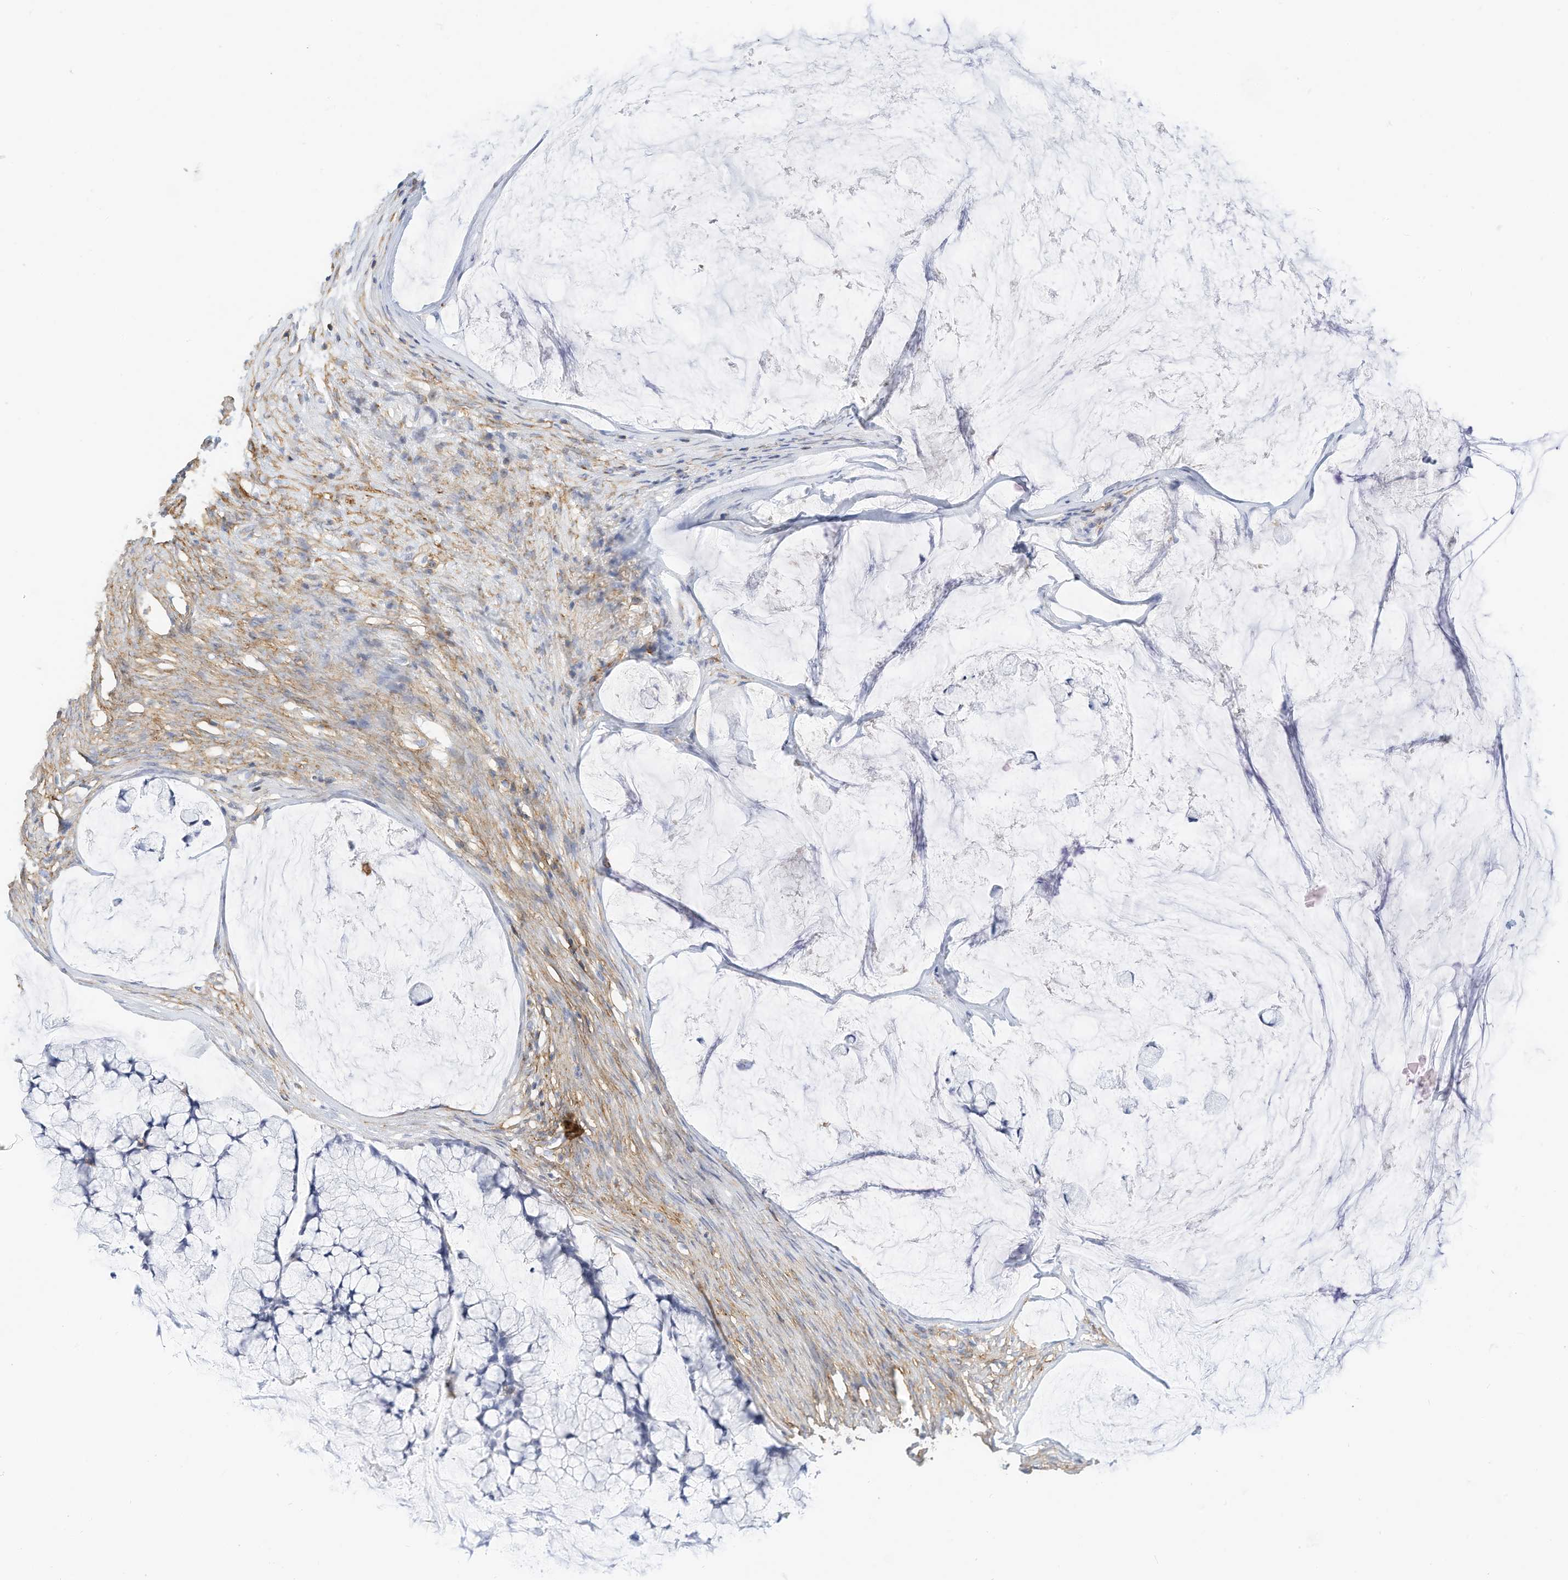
{"staining": {"intensity": "negative", "quantity": "none", "location": "none"}, "tissue": "ovarian cancer", "cell_type": "Tumor cells", "image_type": "cancer", "snomed": [{"axis": "morphology", "description": "Cystadenocarcinoma, mucinous, NOS"}, {"axis": "topography", "description": "Ovary"}], "caption": "IHC image of neoplastic tissue: human ovarian cancer stained with DAB (3,3'-diaminobenzidine) reveals no significant protein positivity in tumor cells. (Brightfield microscopy of DAB (3,3'-diaminobenzidine) IHC at high magnification).", "gene": "TXNDC9", "patient": {"sex": "female", "age": 42}}